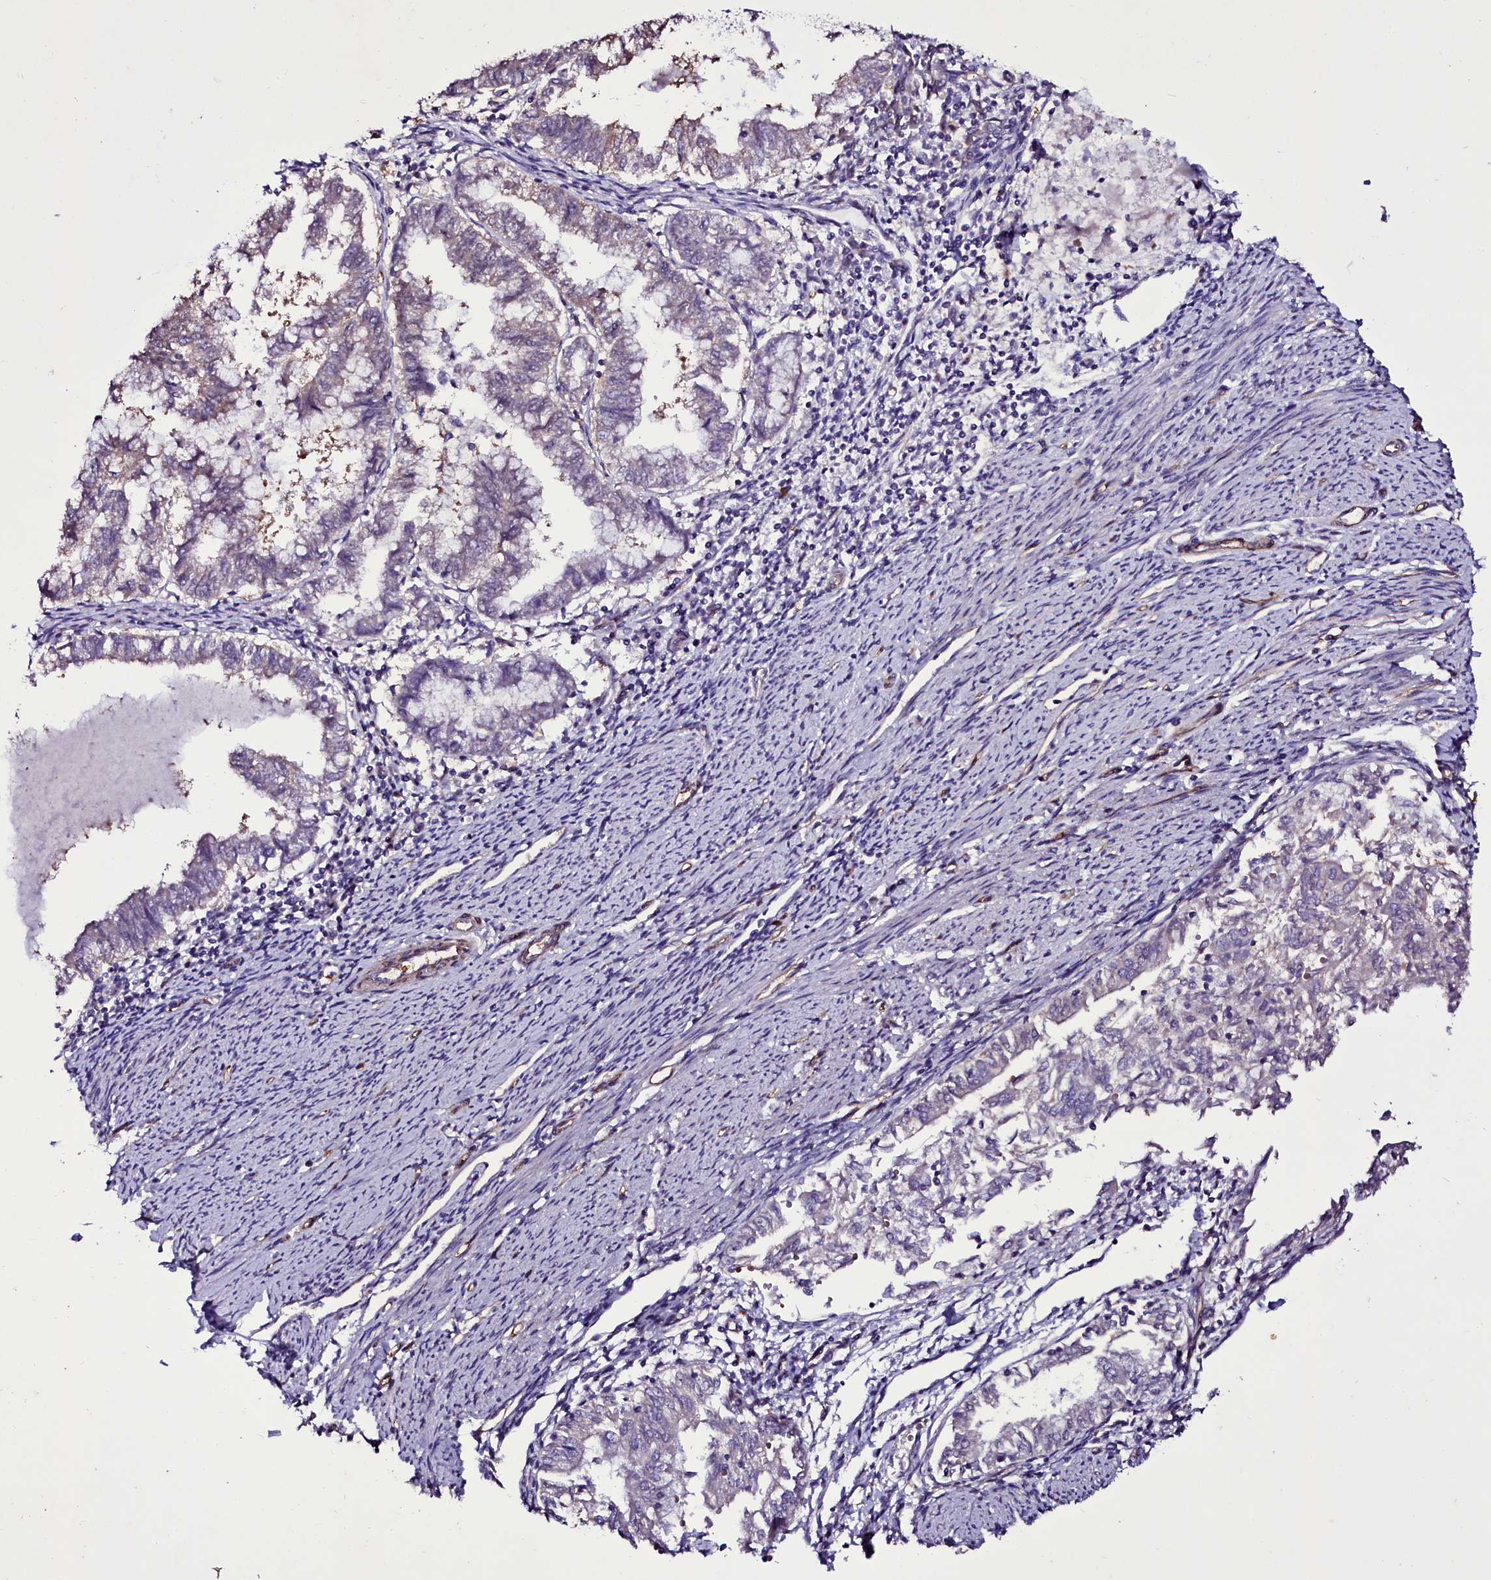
{"staining": {"intensity": "negative", "quantity": "none", "location": "none"}, "tissue": "endometrial cancer", "cell_type": "Tumor cells", "image_type": "cancer", "snomed": [{"axis": "morphology", "description": "Adenocarcinoma, NOS"}, {"axis": "topography", "description": "Endometrium"}], "caption": "Photomicrograph shows no protein staining in tumor cells of adenocarcinoma (endometrial) tissue.", "gene": "MEX3C", "patient": {"sex": "female", "age": 79}}